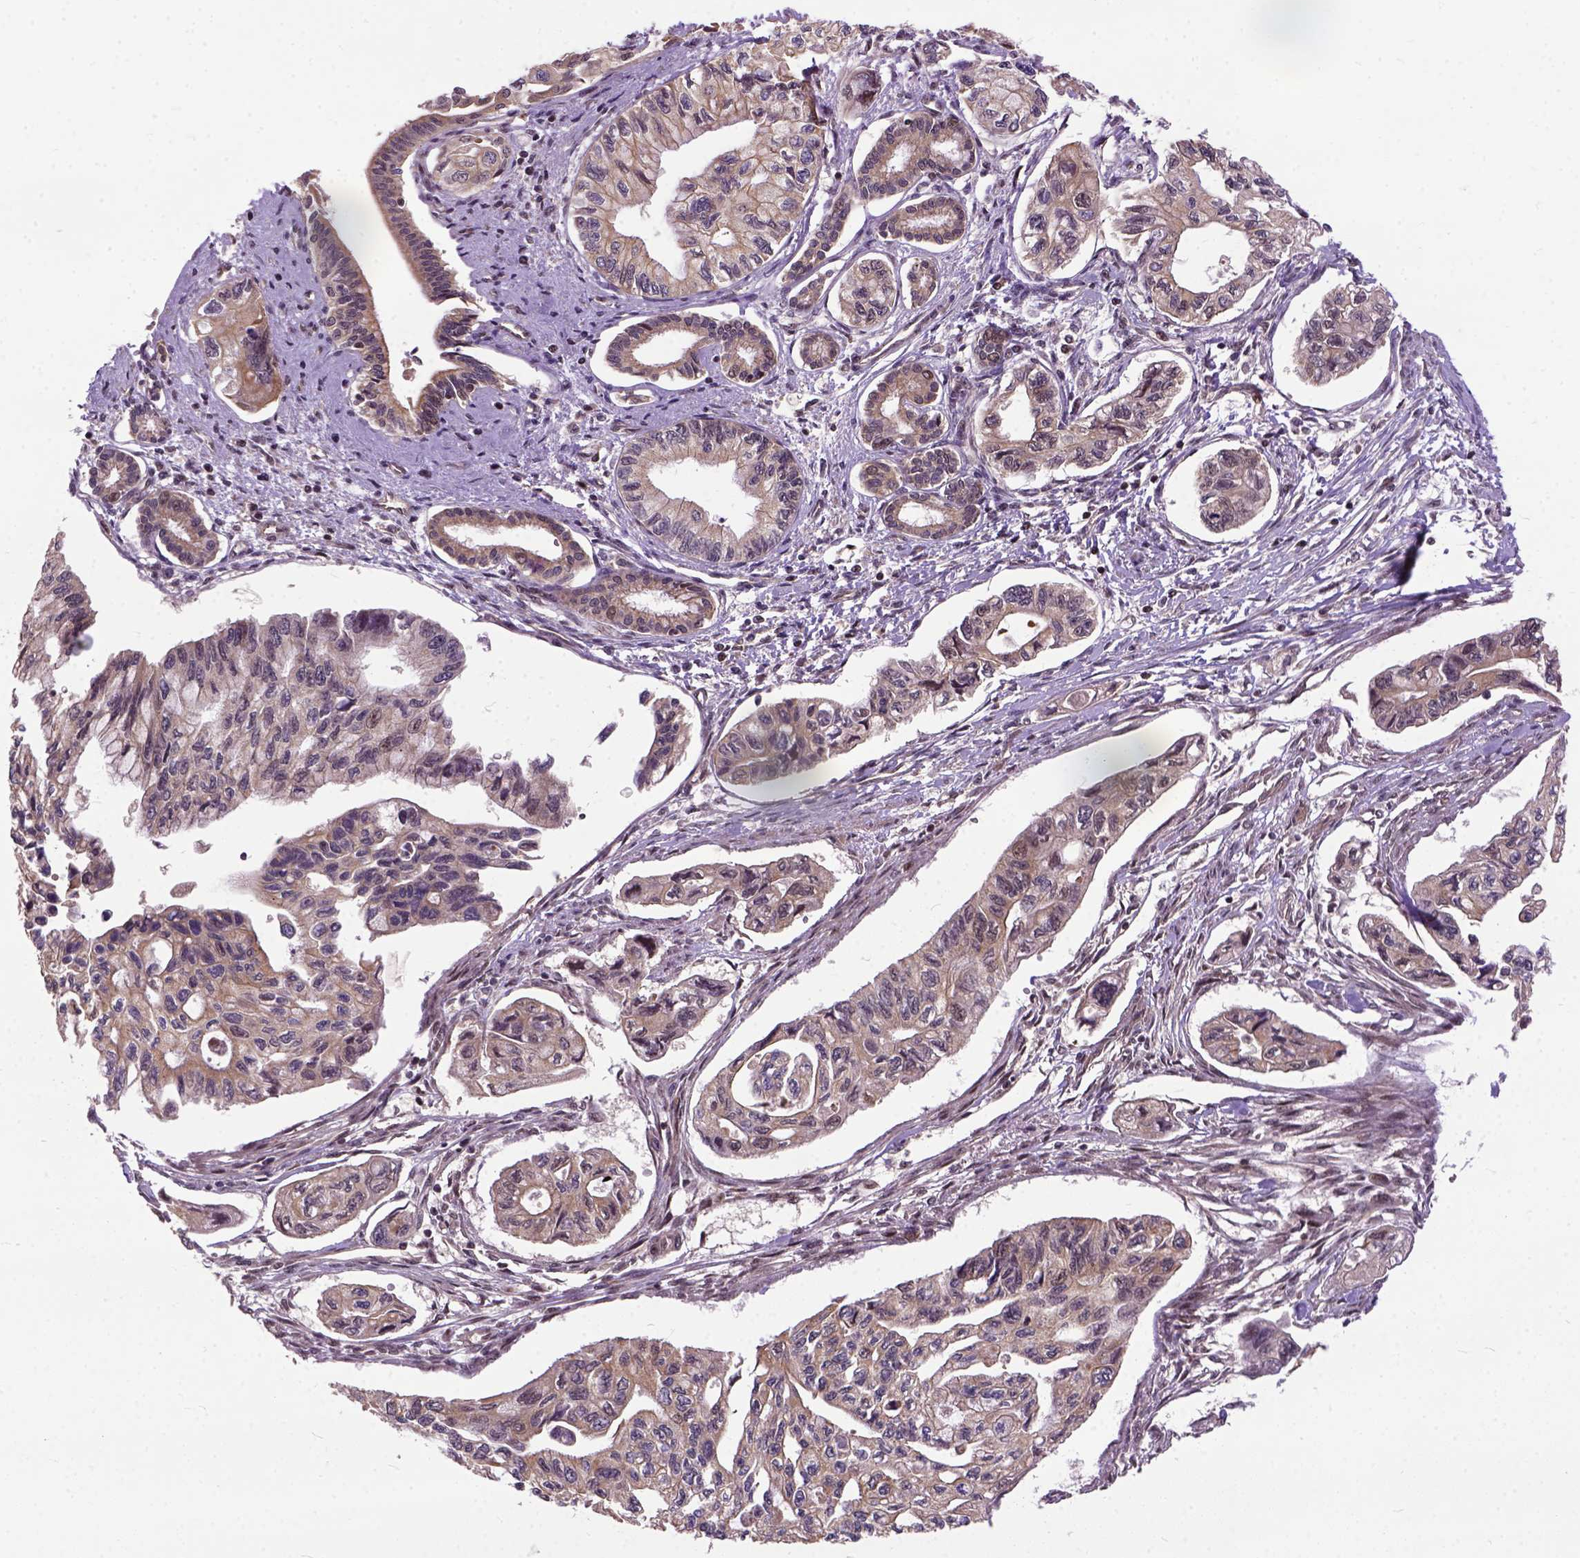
{"staining": {"intensity": "weak", "quantity": "<25%", "location": "nuclear"}, "tissue": "pancreatic cancer", "cell_type": "Tumor cells", "image_type": "cancer", "snomed": [{"axis": "morphology", "description": "Adenocarcinoma, NOS"}, {"axis": "topography", "description": "Pancreas"}], "caption": "Tumor cells are negative for protein expression in human pancreatic cancer (adenocarcinoma).", "gene": "ZNF630", "patient": {"sex": "female", "age": 76}}